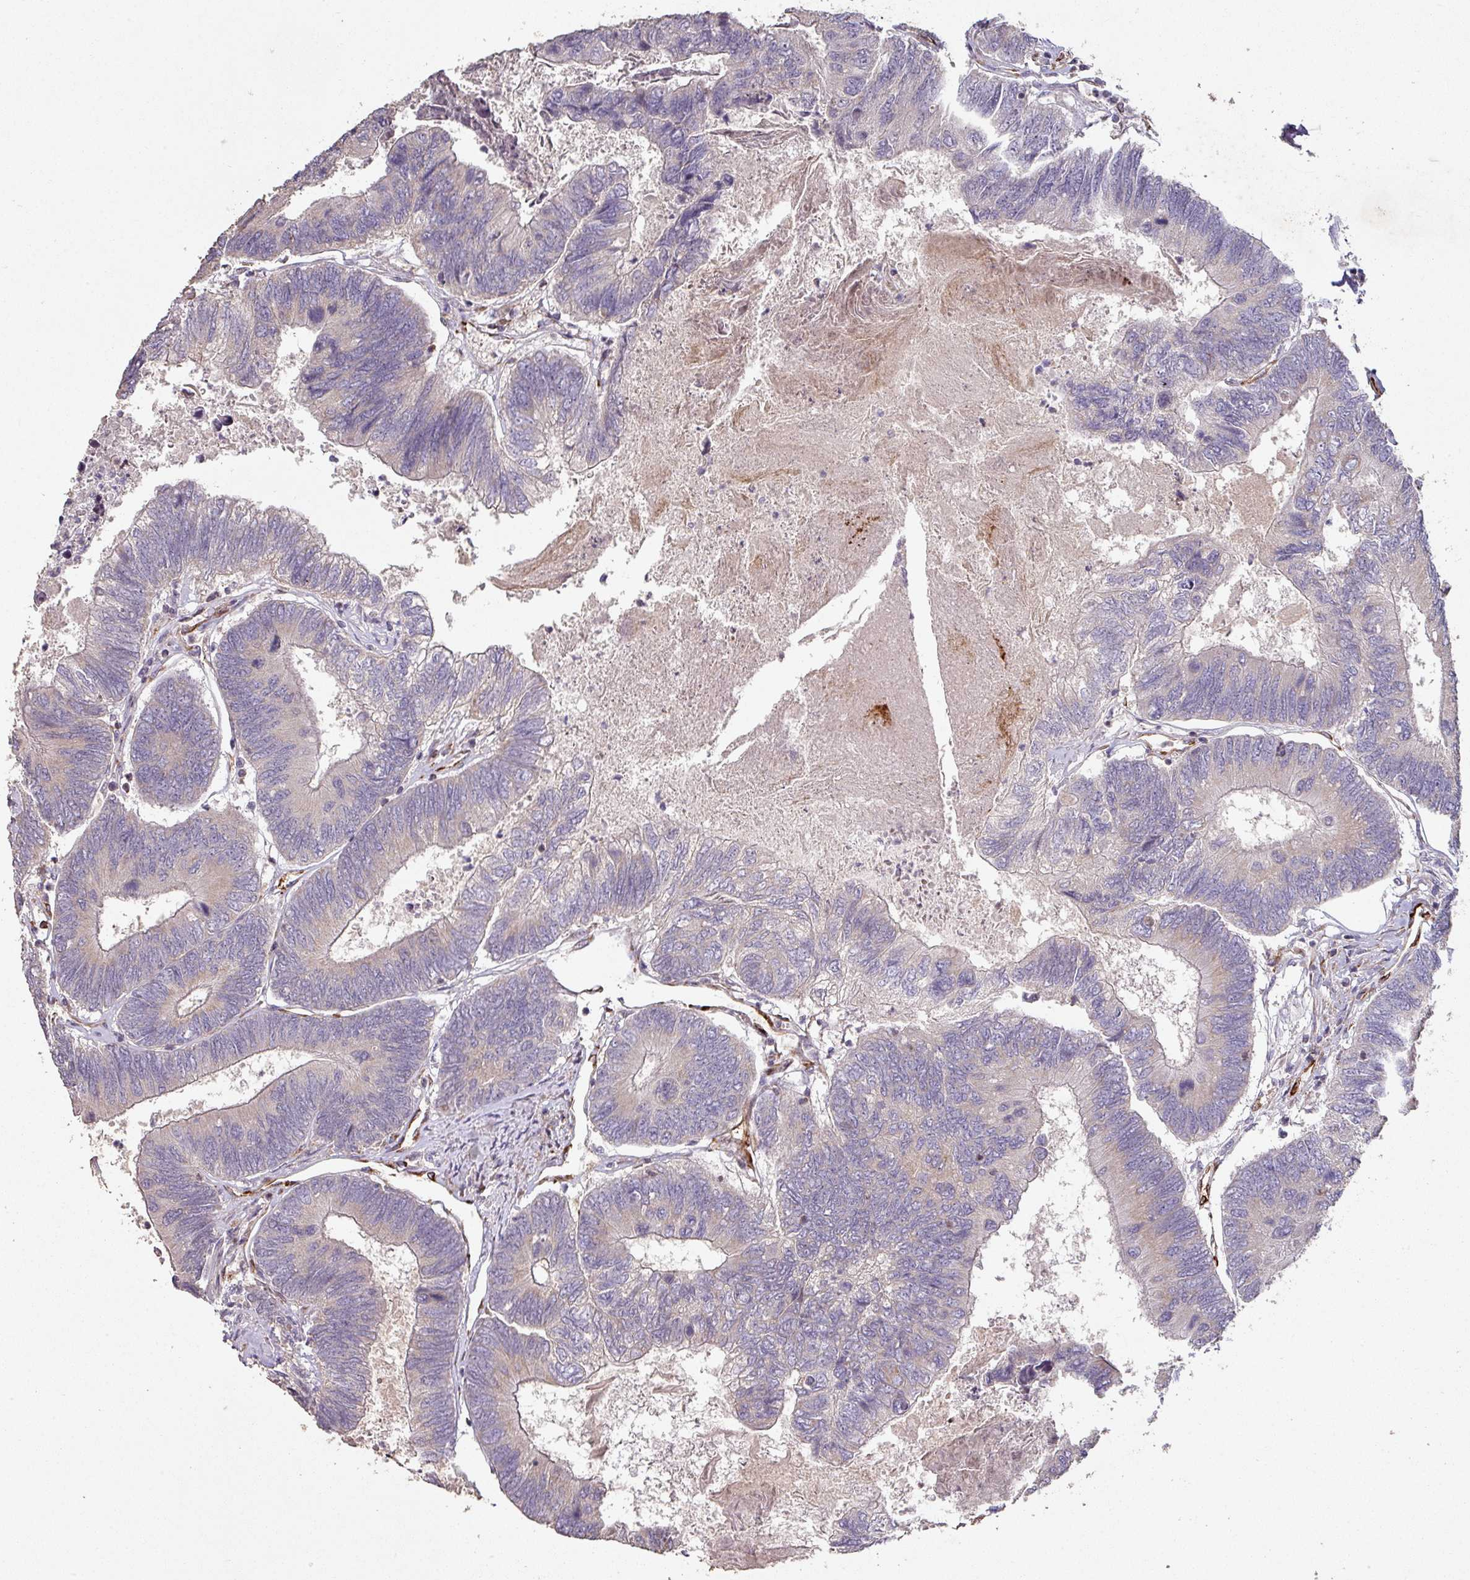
{"staining": {"intensity": "negative", "quantity": "none", "location": "none"}, "tissue": "colorectal cancer", "cell_type": "Tumor cells", "image_type": "cancer", "snomed": [{"axis": "morphology", "description": "Adenocarcinoma, NOS"}, {"axis": "topography", "description": "Colon"}], "caption": "This is an immunohistochemistry (IHC) histopathology image of adenocarcinoma (colorectal). There is no expression in tumor cells.", "gene": "RPL23A", "patient": {"sex": "female", "age": 67}}